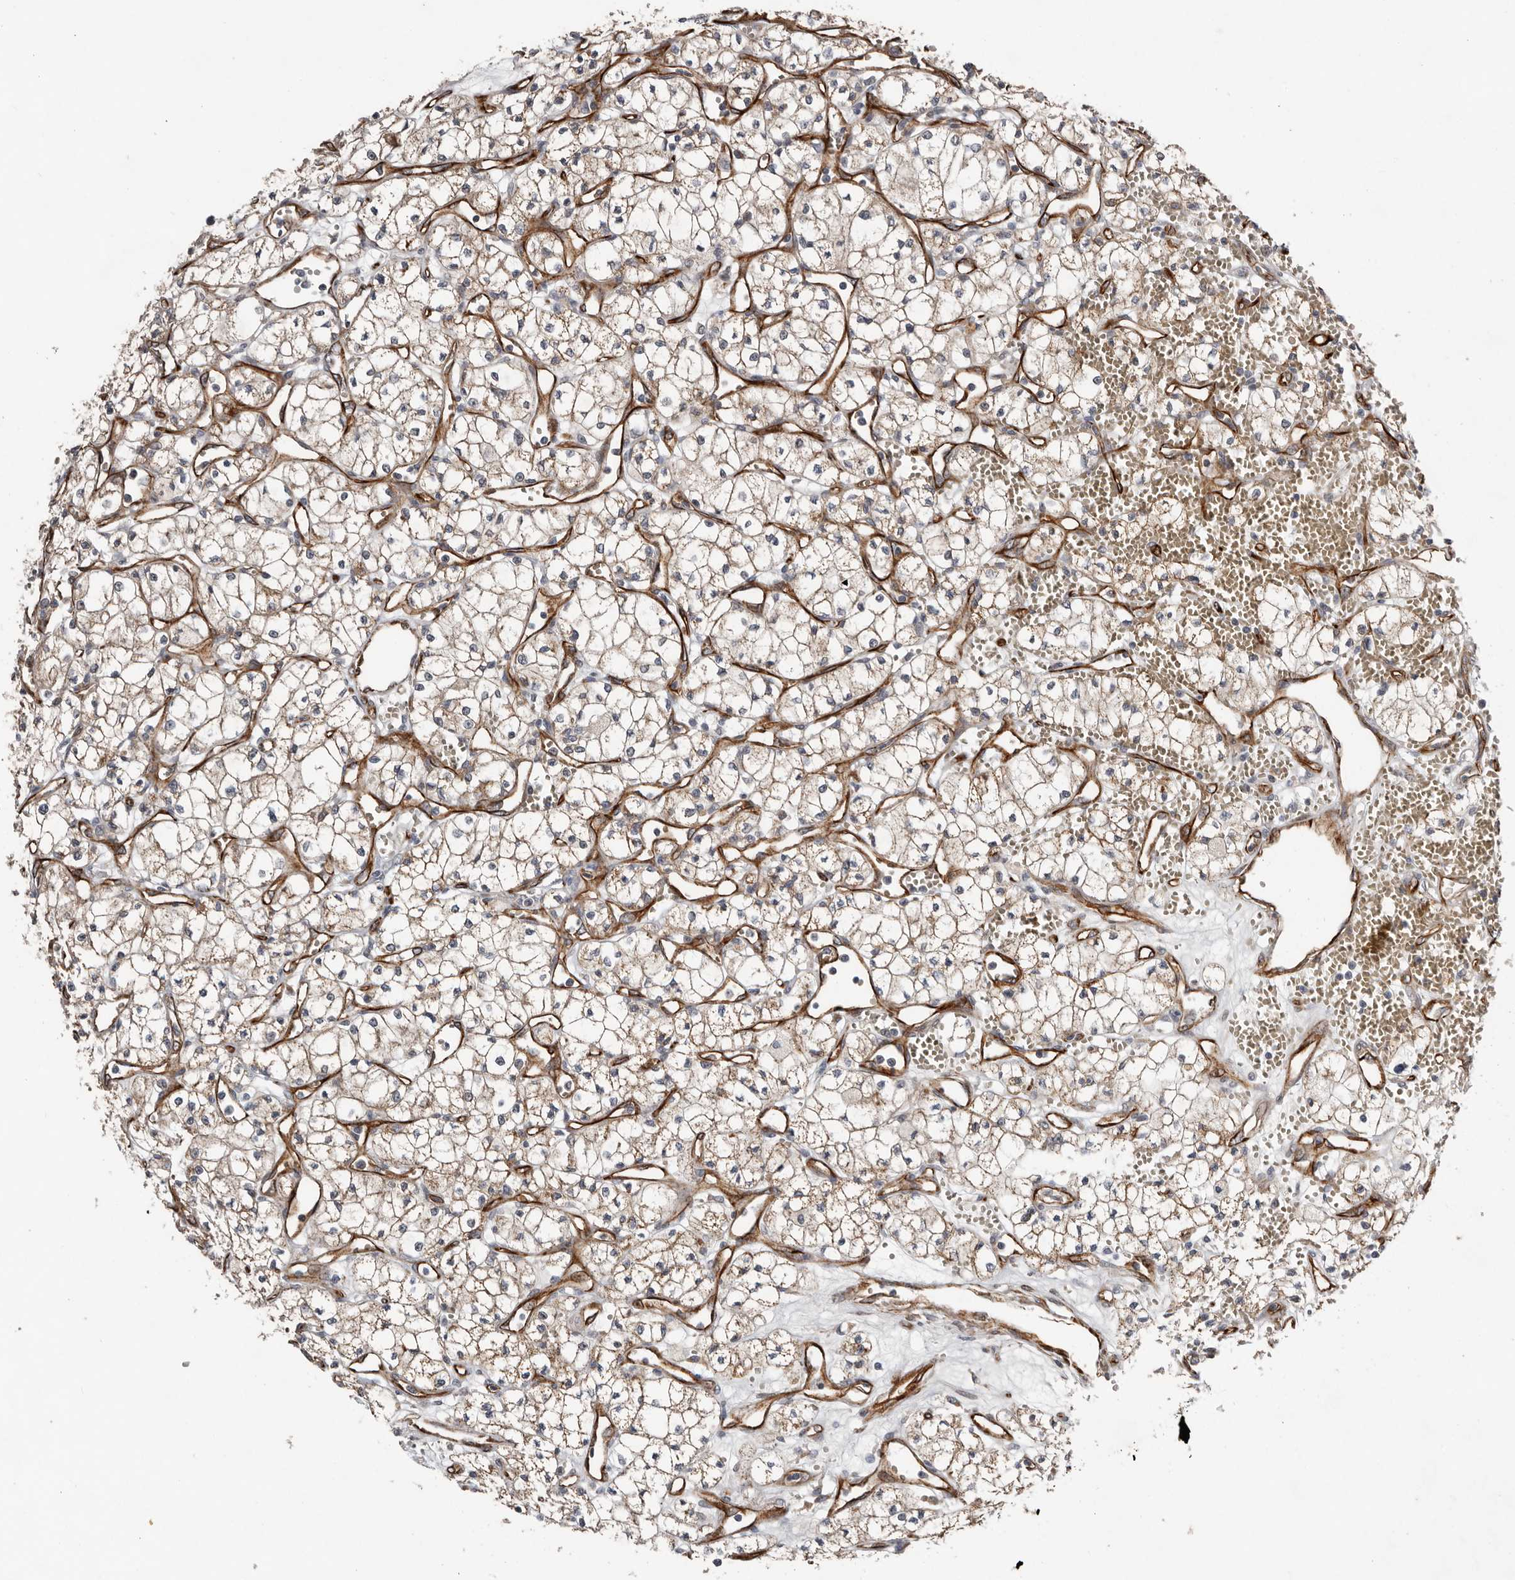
{"staining": {"intensity": "moderate", "quantity": ">75%", "location": "cytoplasmic/membranous"}, "tissue": "renal cancer", "cell_type": "Tumor cells", "image_type": "cancer", "snomed": [{"axis": "morphology", "description": "Adenocarcinoma, NOS"}, {"axis": "topography", "description": "Kidney"}], "caption": "IHC micrograph of neoplastic tissue: renal cancer stained using IHC exhibits medium levels of moderate protein expression localized specifically in the cytoplasmic/membranous of tumor cells, appearing as a cytoplasmic/membranous brown color.", "gene": "RANBP17", "patient": {"sex": "male", "age": 59}}